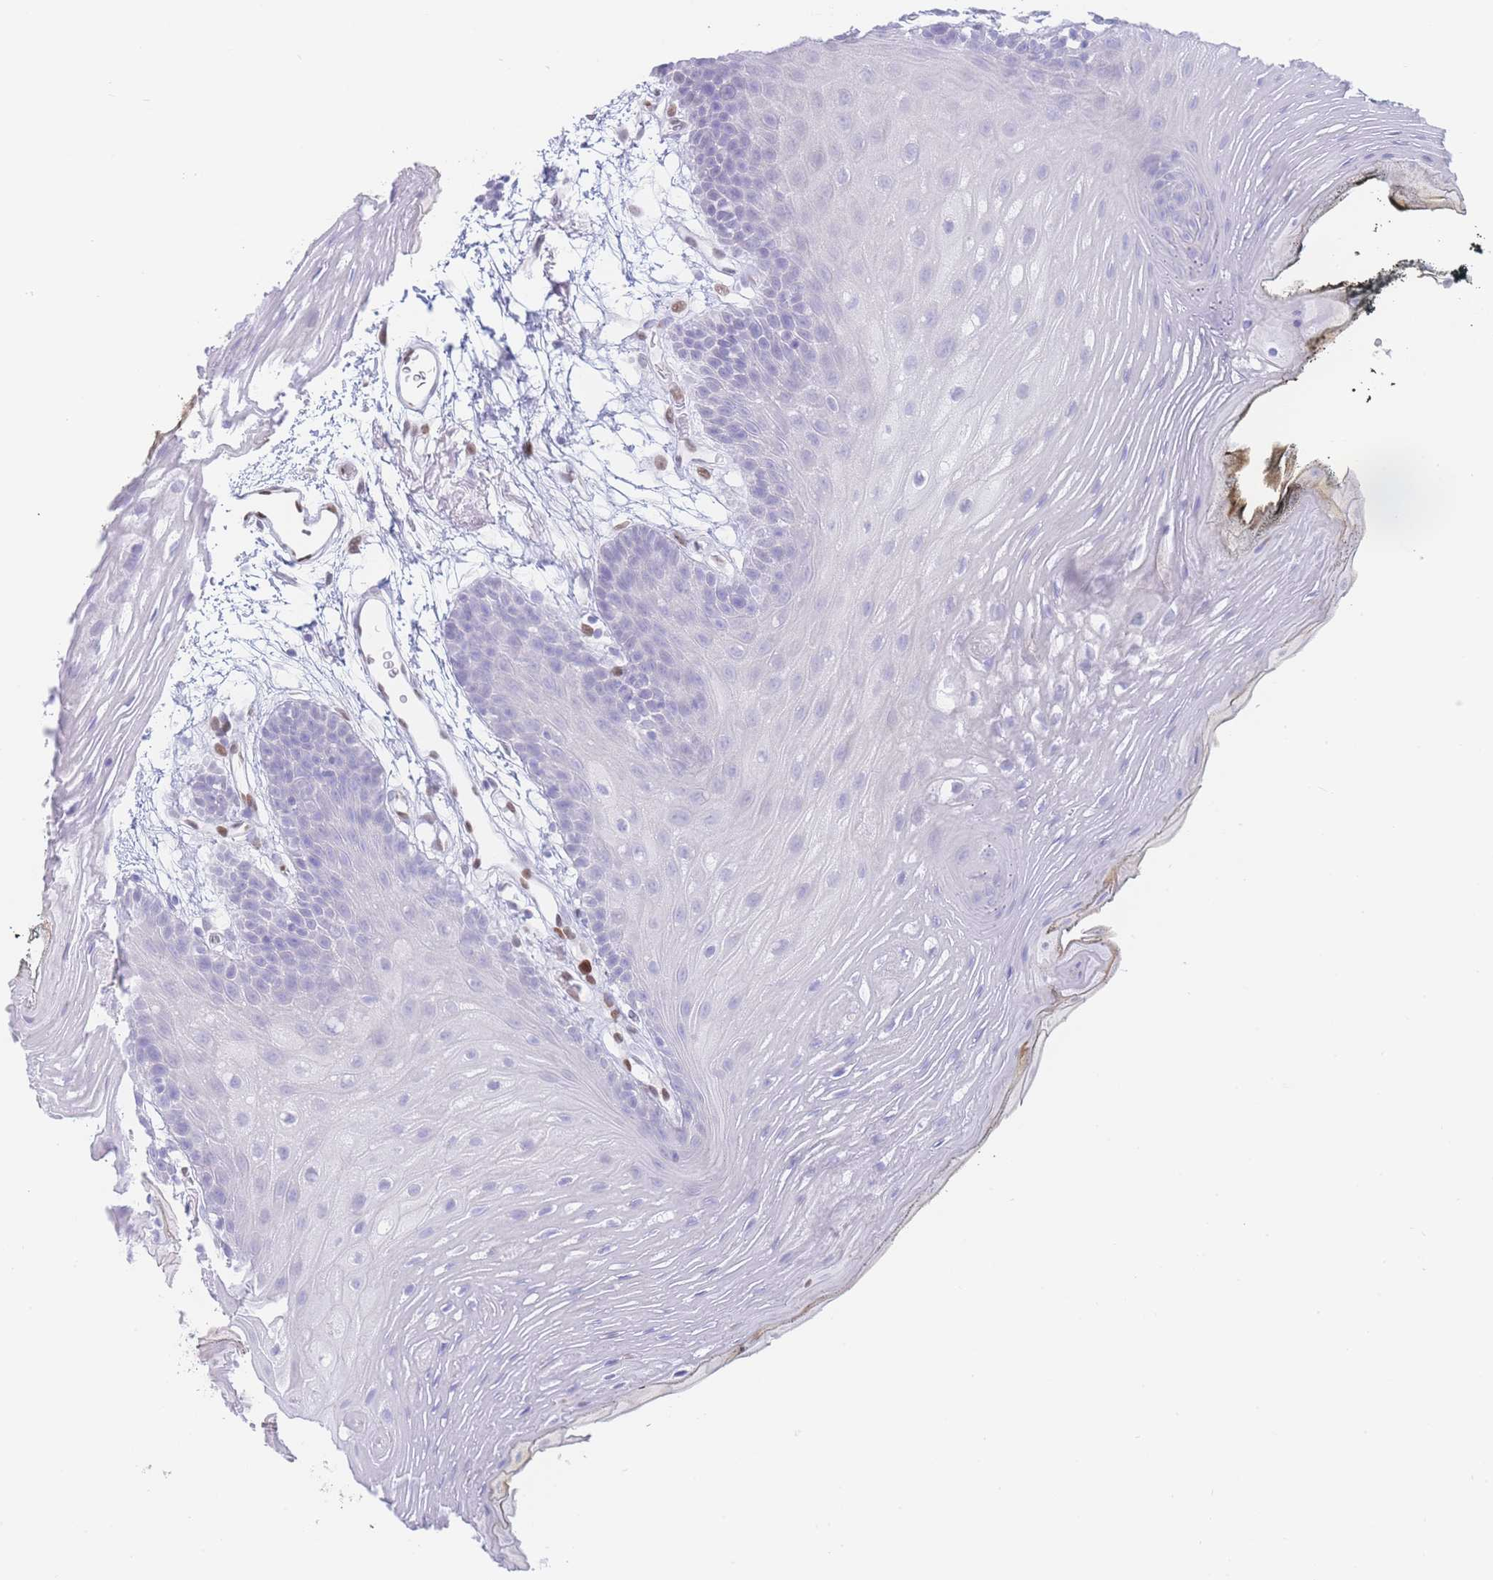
{"staining": {"intensity": "negative", "quantity": "none", "location": "none"}, "tissue": "oral mucosa", "cell_type": "Squamous epithelial cells", "image_type": "normal", "snomed": [{"axis": "morphology", "description": "Normal tissue, NOS"}, {"axis": "topography", "description": "Oral tissue"}, {"axis": "topography", "description": "Tounge, NOS"}], "caption": "Histopathology image shows no protein staining in squamous epithelial cells of normal oral mucosa.", "gene": "PSMB5", "patient": {"sex": "female", "age": 81}}